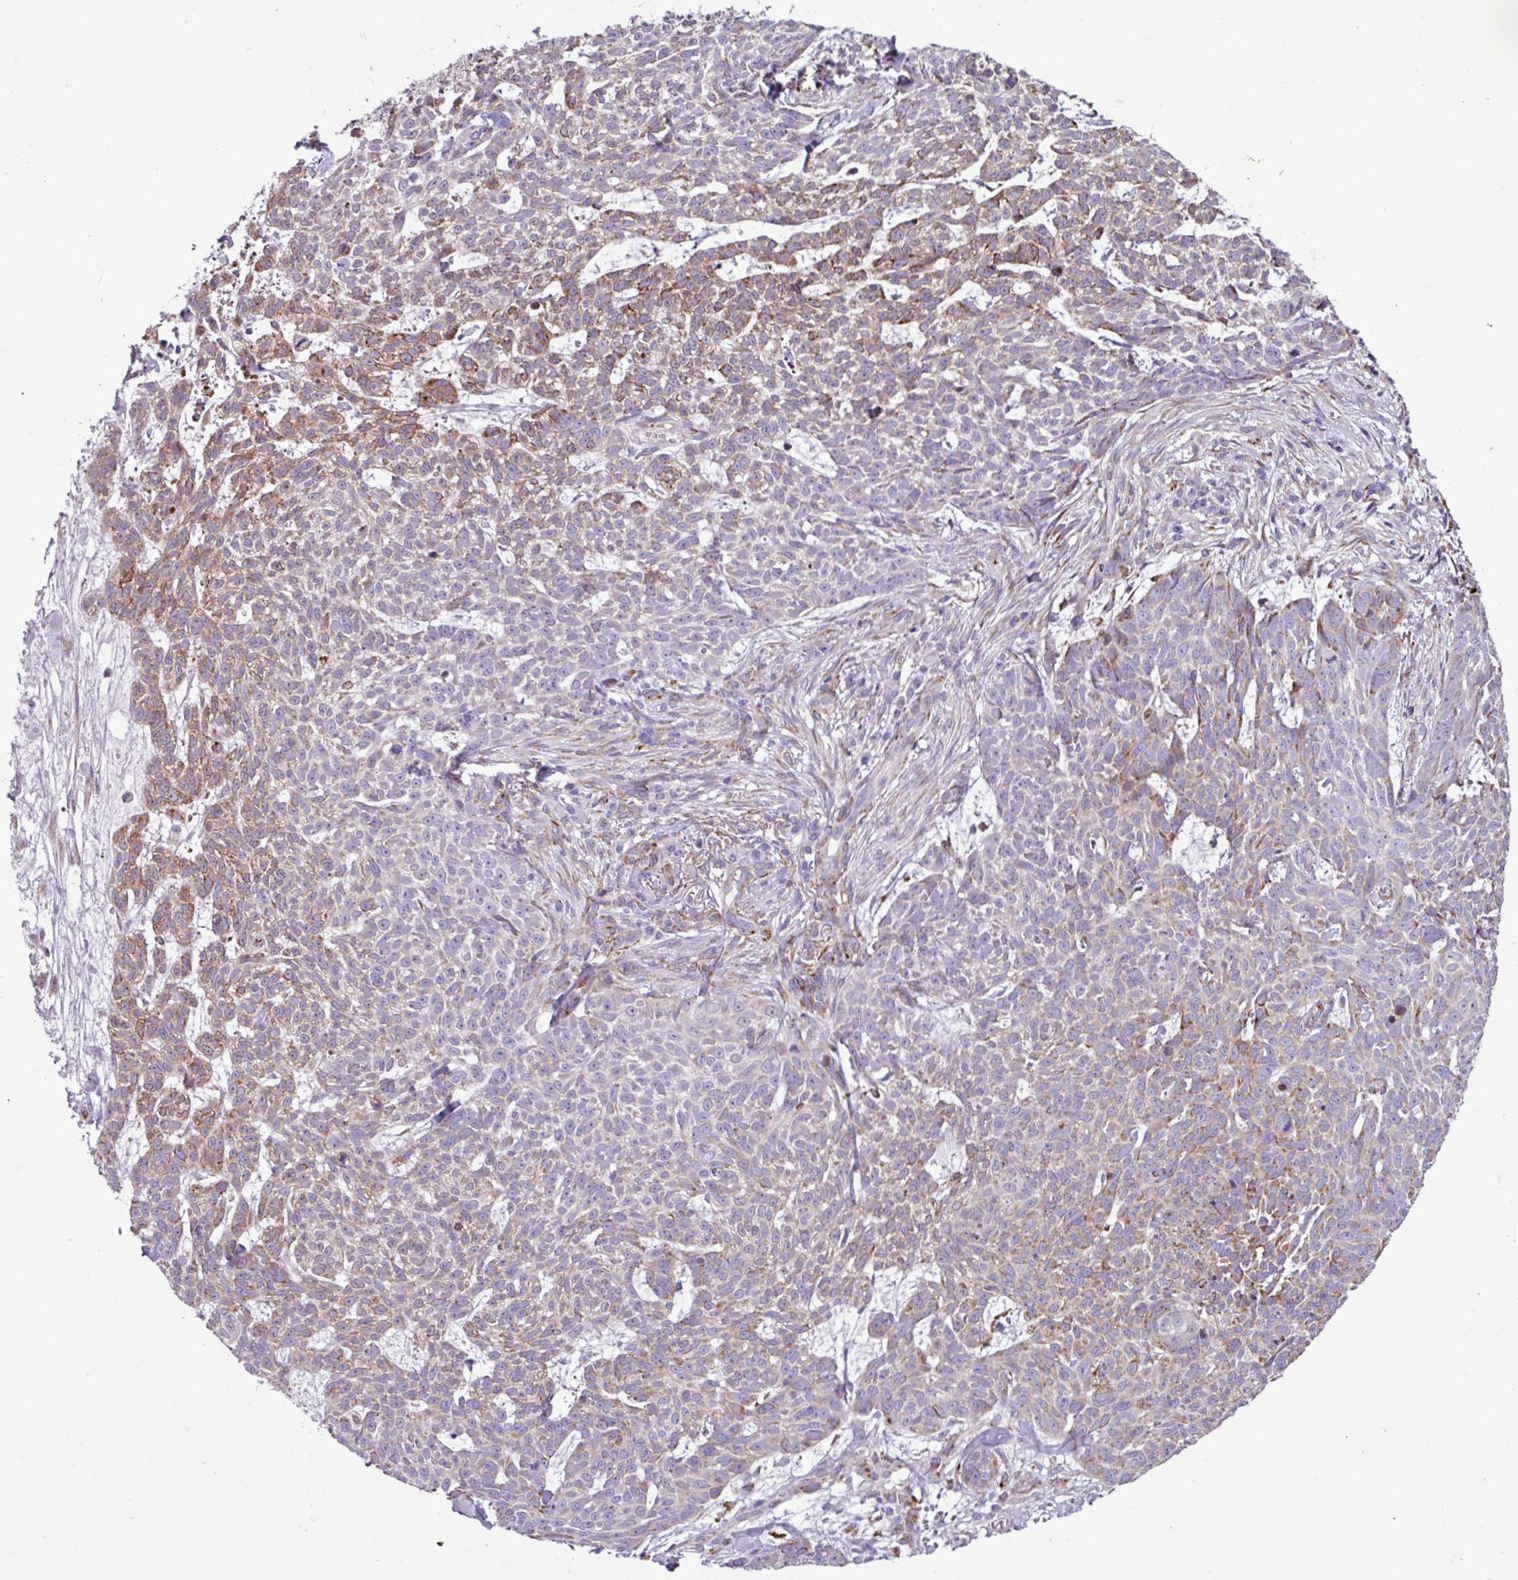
{"staining": {"intensity": "moderate", "quantity": "25%-75%", "location": "cytoplasmic/membranous"}, "tissue": "skin cancer", "cell_type": "Tumor cells", "image_type": "cancer", "snomed": [{"axis": "morphology", "description": "Basal cell carcinoma"}, {"axis": "topography", "description": "Skin"}], "caption": "Human basal cell carcinoma (skin) stained for a protein (brown) exhibits moderate cytoplasmic/membranous positive expression in approximately 25%-75% of tumor cells.", "gene": "PPP1R35", "patient": {"sex": "female", "age": 93}}